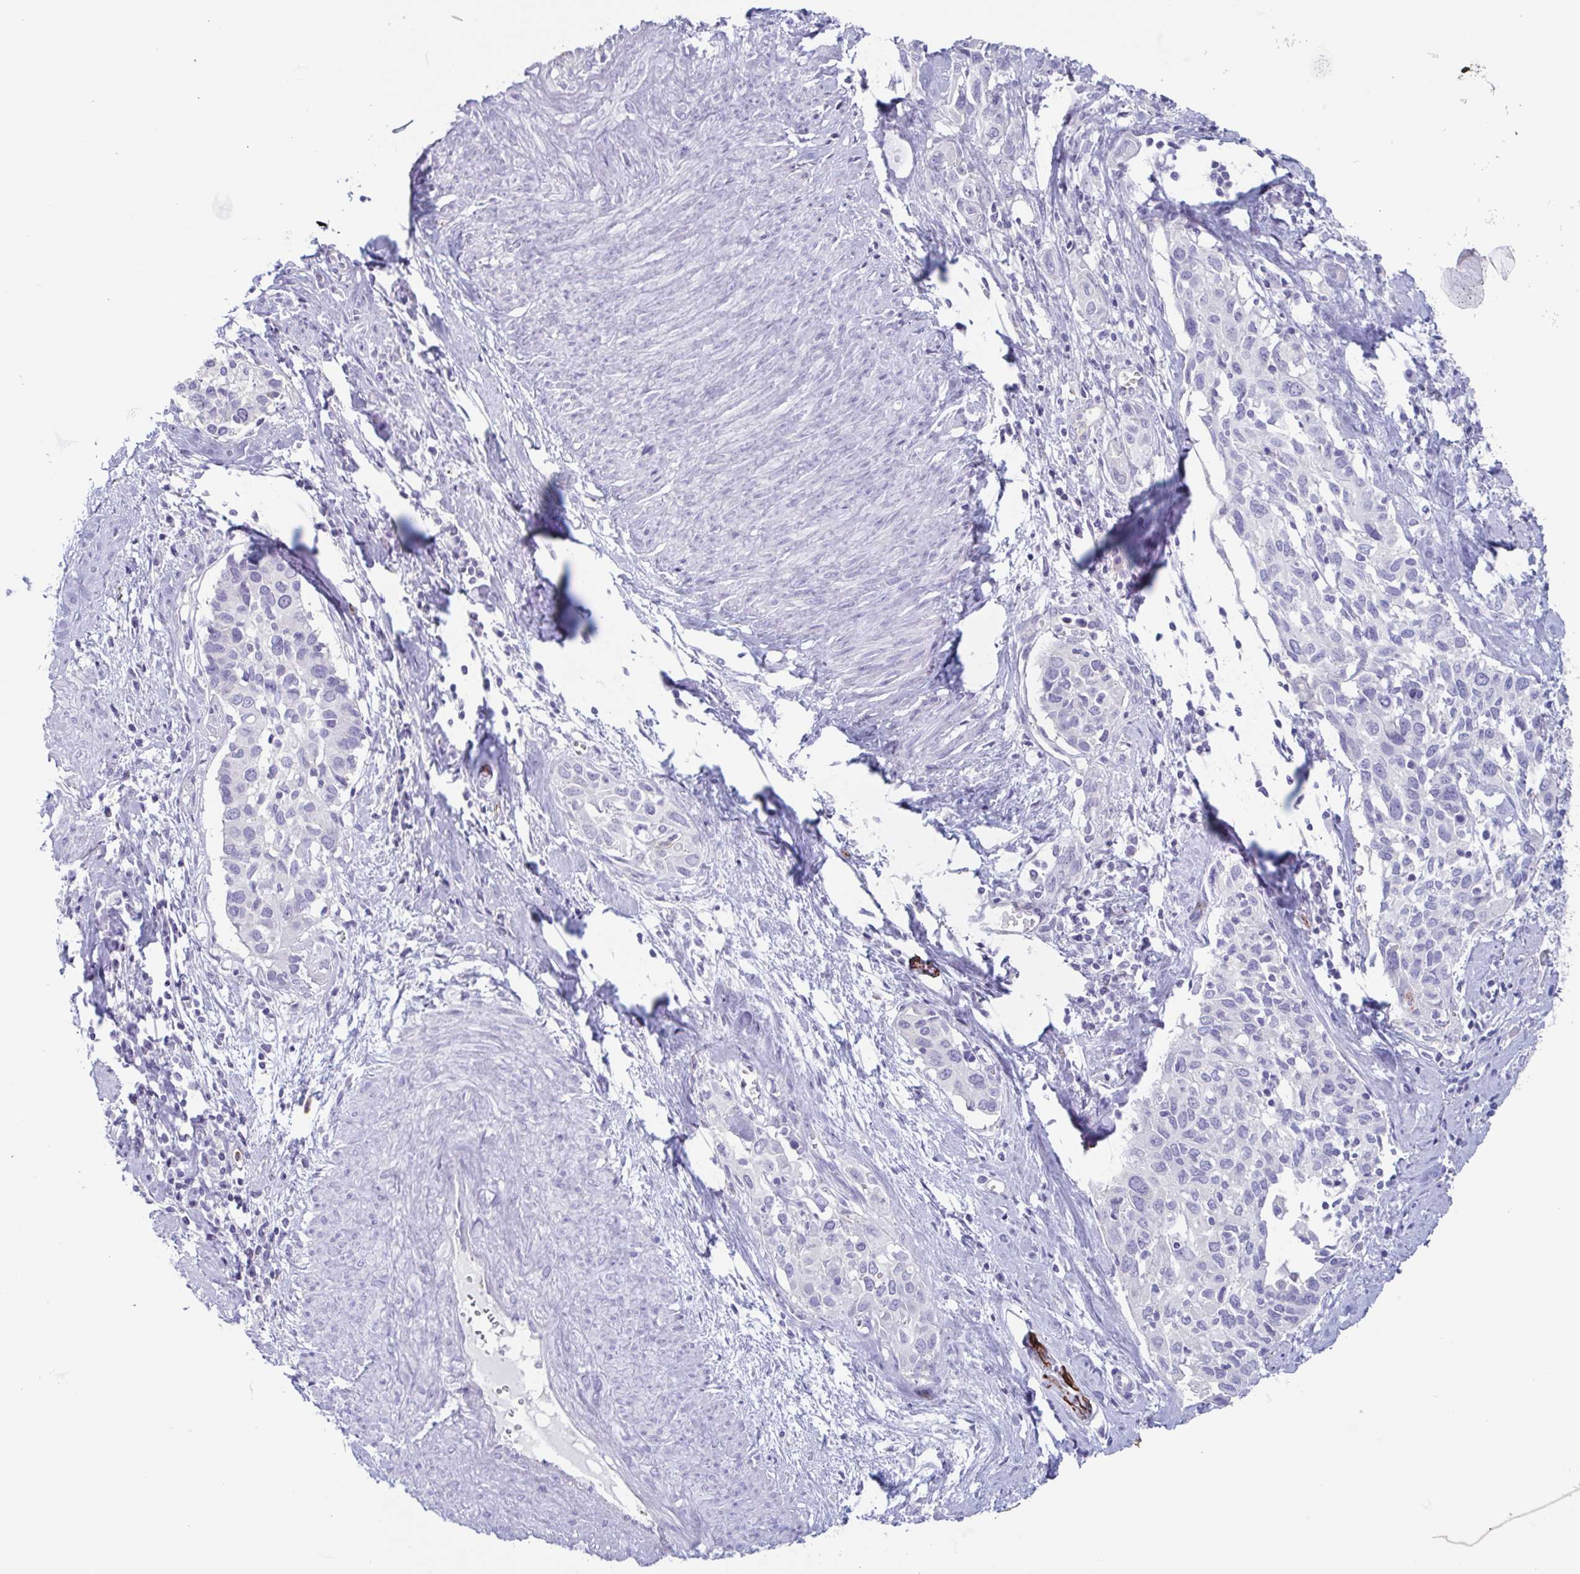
{"staining": {"intensity": "negative", "quantity": "none", "location": "none"}, "tissue": "cervical cancer", "cell_type": "Tumor cells", "image_type": "cancer", "snomed": [{"axis": "morphology", "description": "Squamous cell carcinoma, NOS"}, {"axis": "topography", "description": "Cervix"}], "caption": "Squamous cell carcinoma (cervical) was stained to show a protein in brown. There is no significant expression in tumor cells.", "gene": "BPI", "patient": {"sex": "female", "age": 51}}